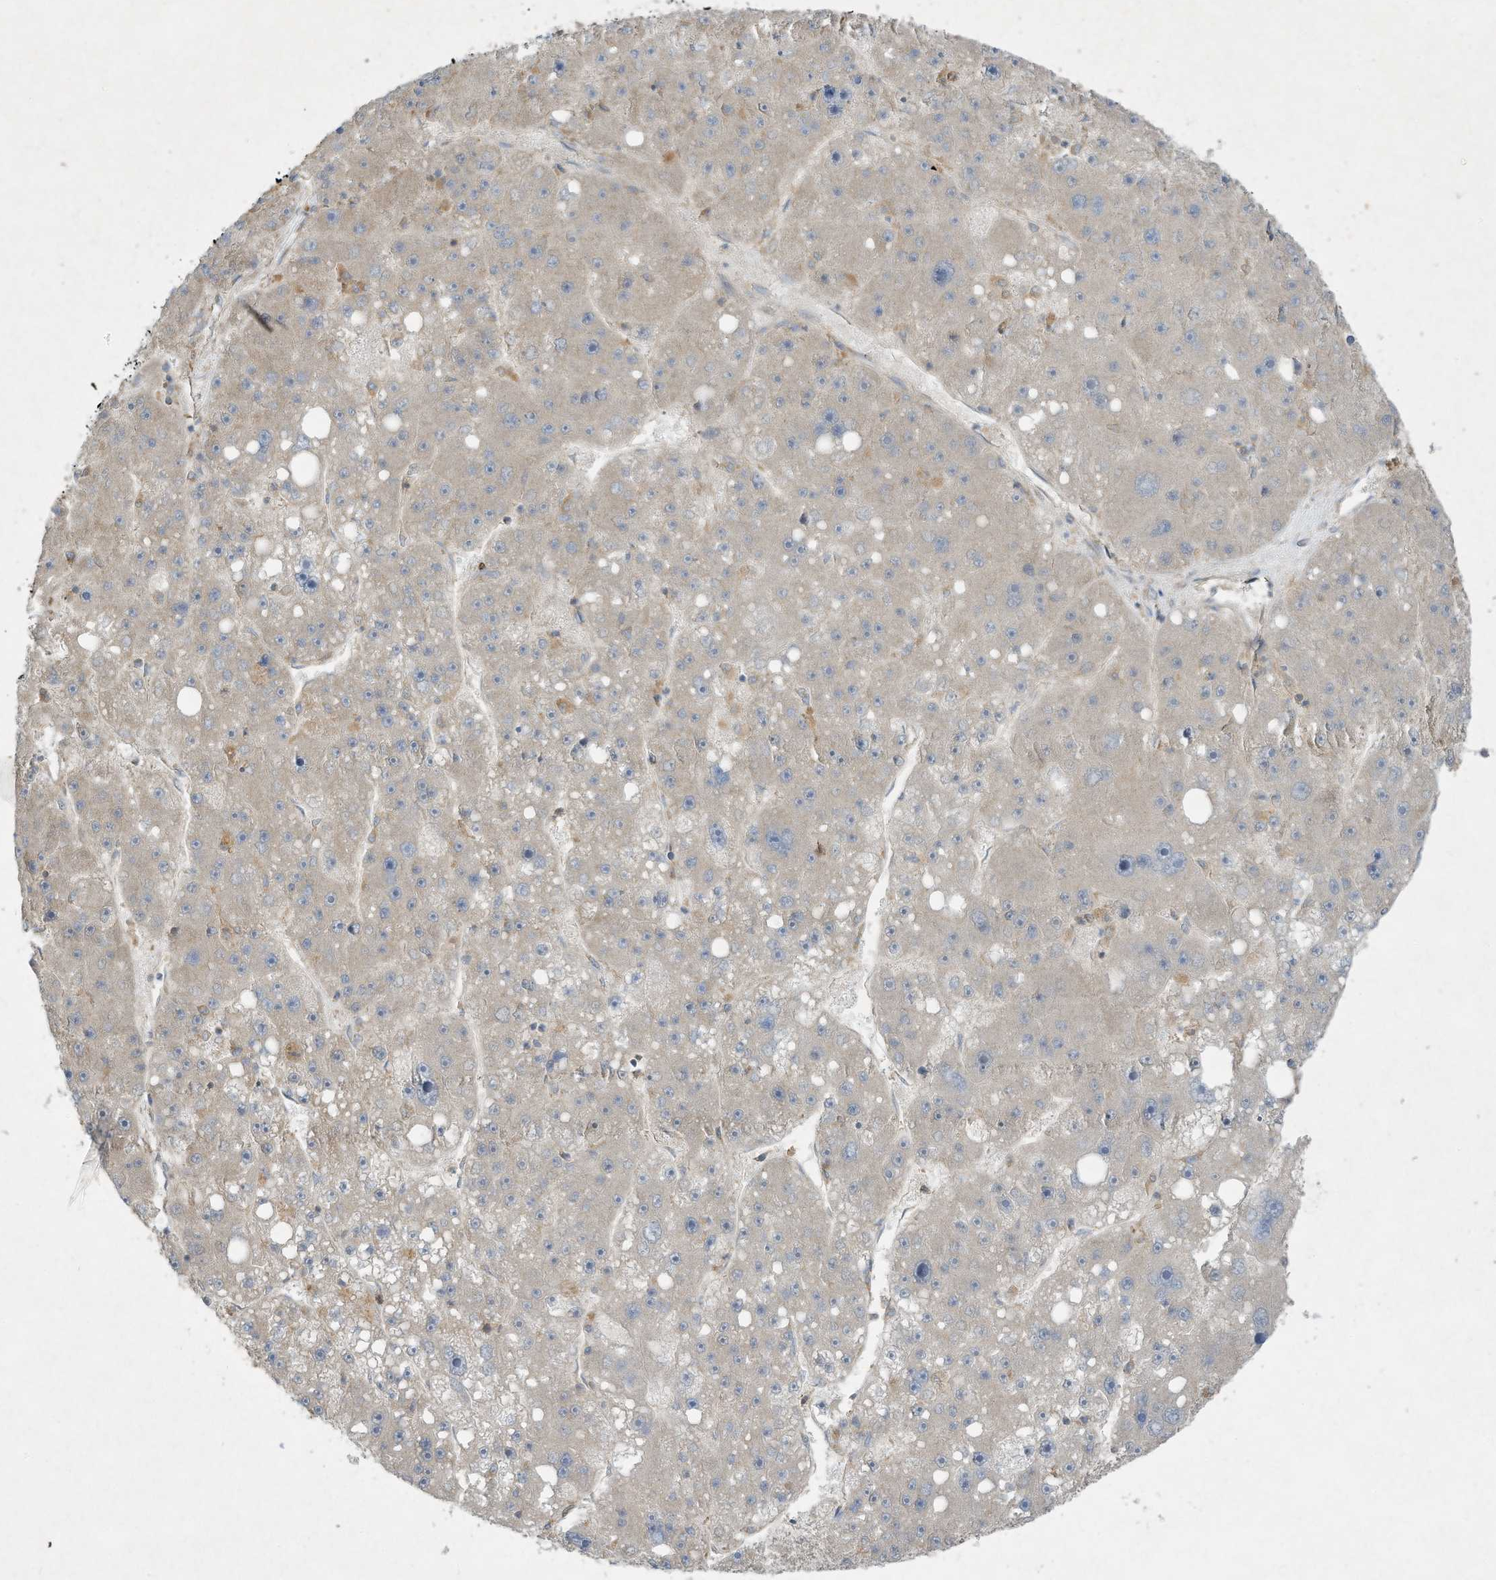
{"staining": {"intensity": "negative", "quantity": "none", "location": "none"}, "tissue": "liver cancer", "cell_type": "Tumor cells", "image_type": "cancer", "snomed": [{"axis": "morphology", "description": "Carcinoma, Hepatocellular, NOS"}, {"axis": "topography", "description": "Liver"}], "caption": "This is a photomicrograph of immunohistochemistry staining of liver cancer, which shows no staining in tumor cells. (Stains: DAB (3,3'-diaminobenzidine) immunohistochemistry (IHC) with hematoxylin counter stain, Microscopy: brightfield microscopy at high magnification).", "gene": "SYNJ2", "patient": {"sex": "female", "age": 61}}